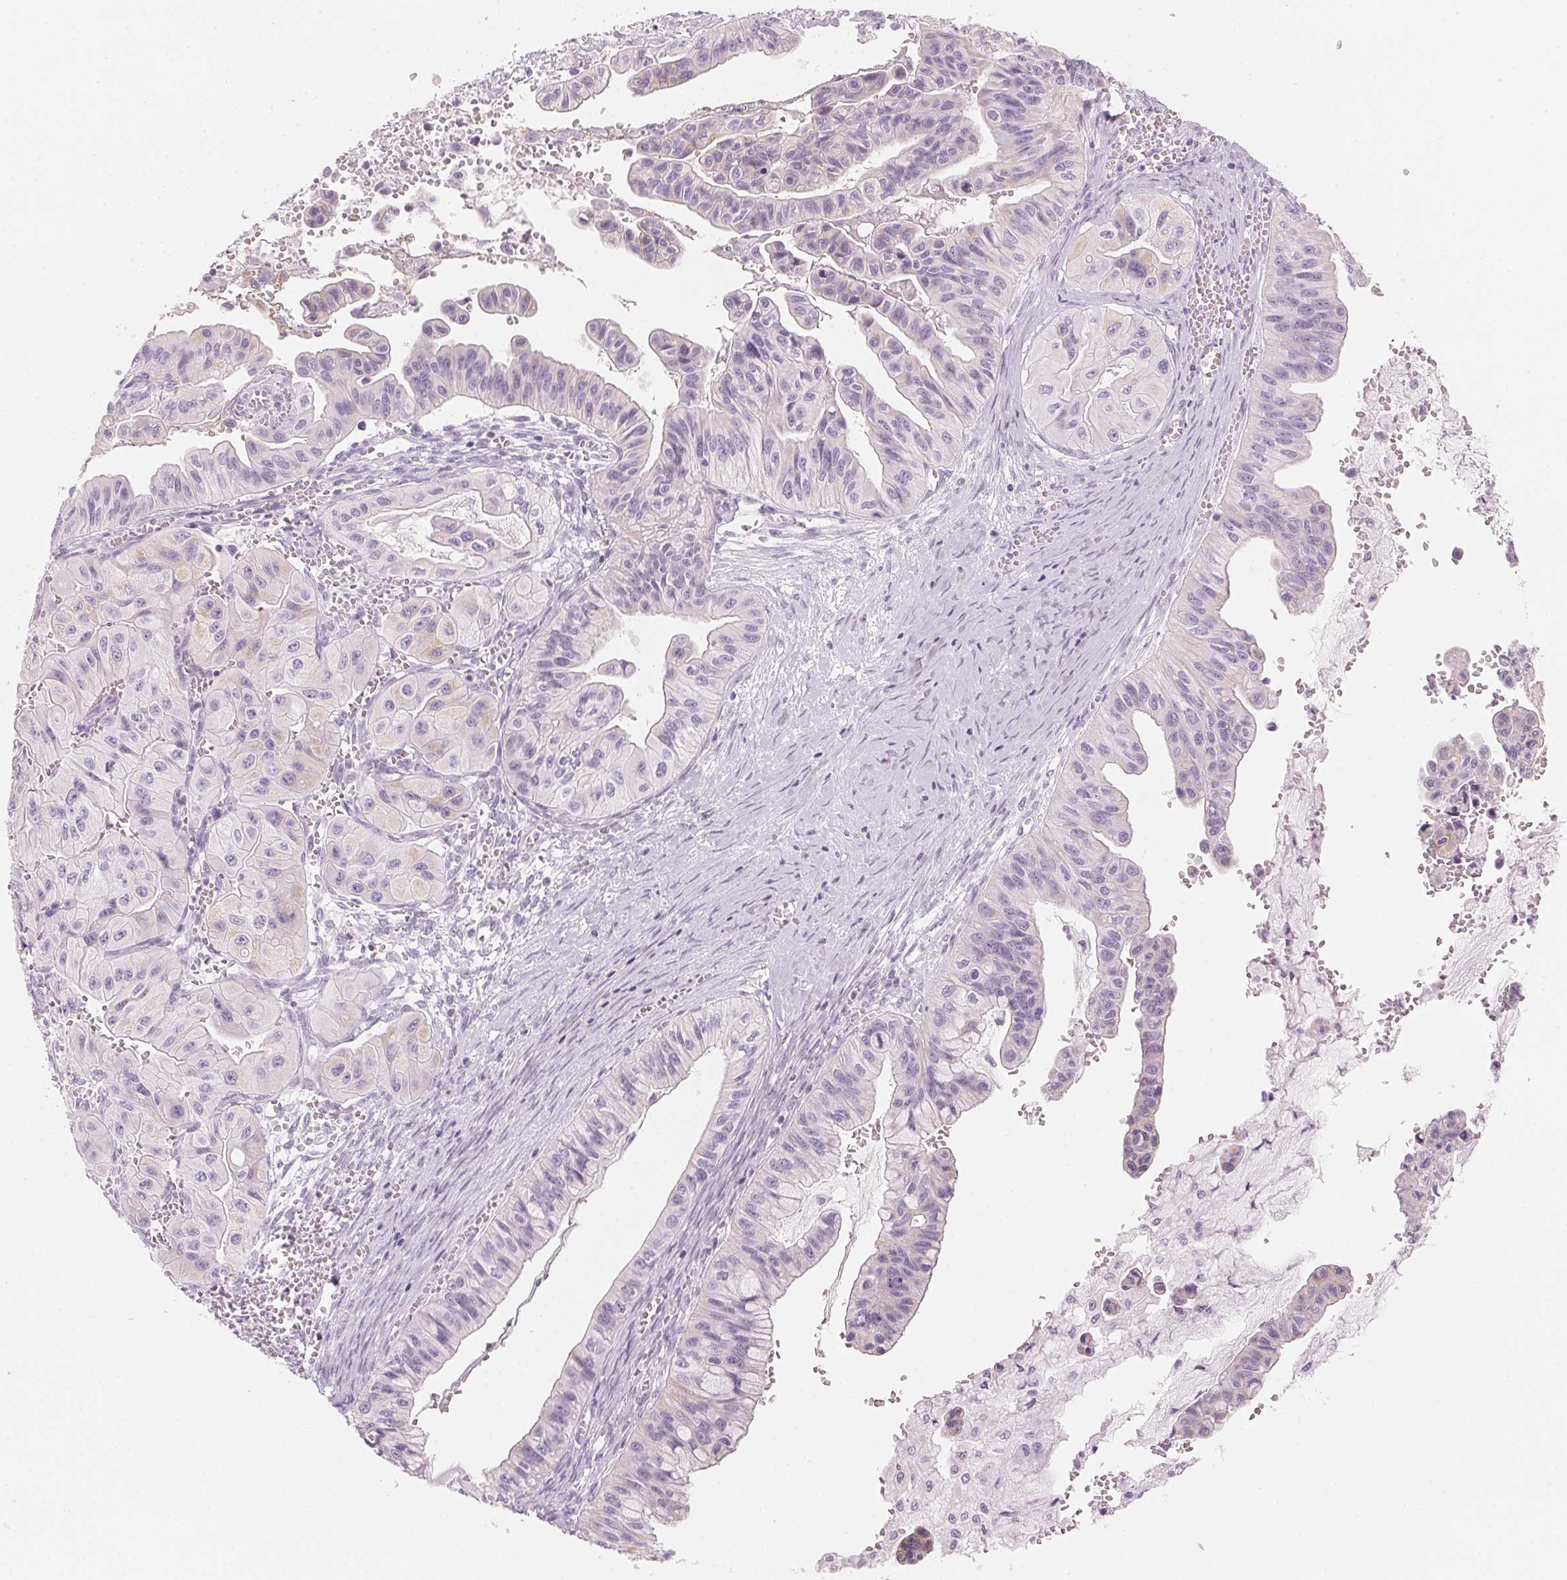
{"staining": {"intensity": "negative", "quantity": "none", "location": "none"}, "tissue": "ovarian cancer", "cell_type": "Tumor cells", "image_type": "cancer", "snomed": [{"axis": "morphology", "description": "Cystadenocarcinoma, mucinous, NOS"}, {"axis": "topography", "description": "Ovary"}], "caption": "Tumor cells show no significant staining in ovarian cancer (mucinous cystadenocarcinoma).", "gene": "HOXB13", "patient": {"sex": "female", "age": 72}}